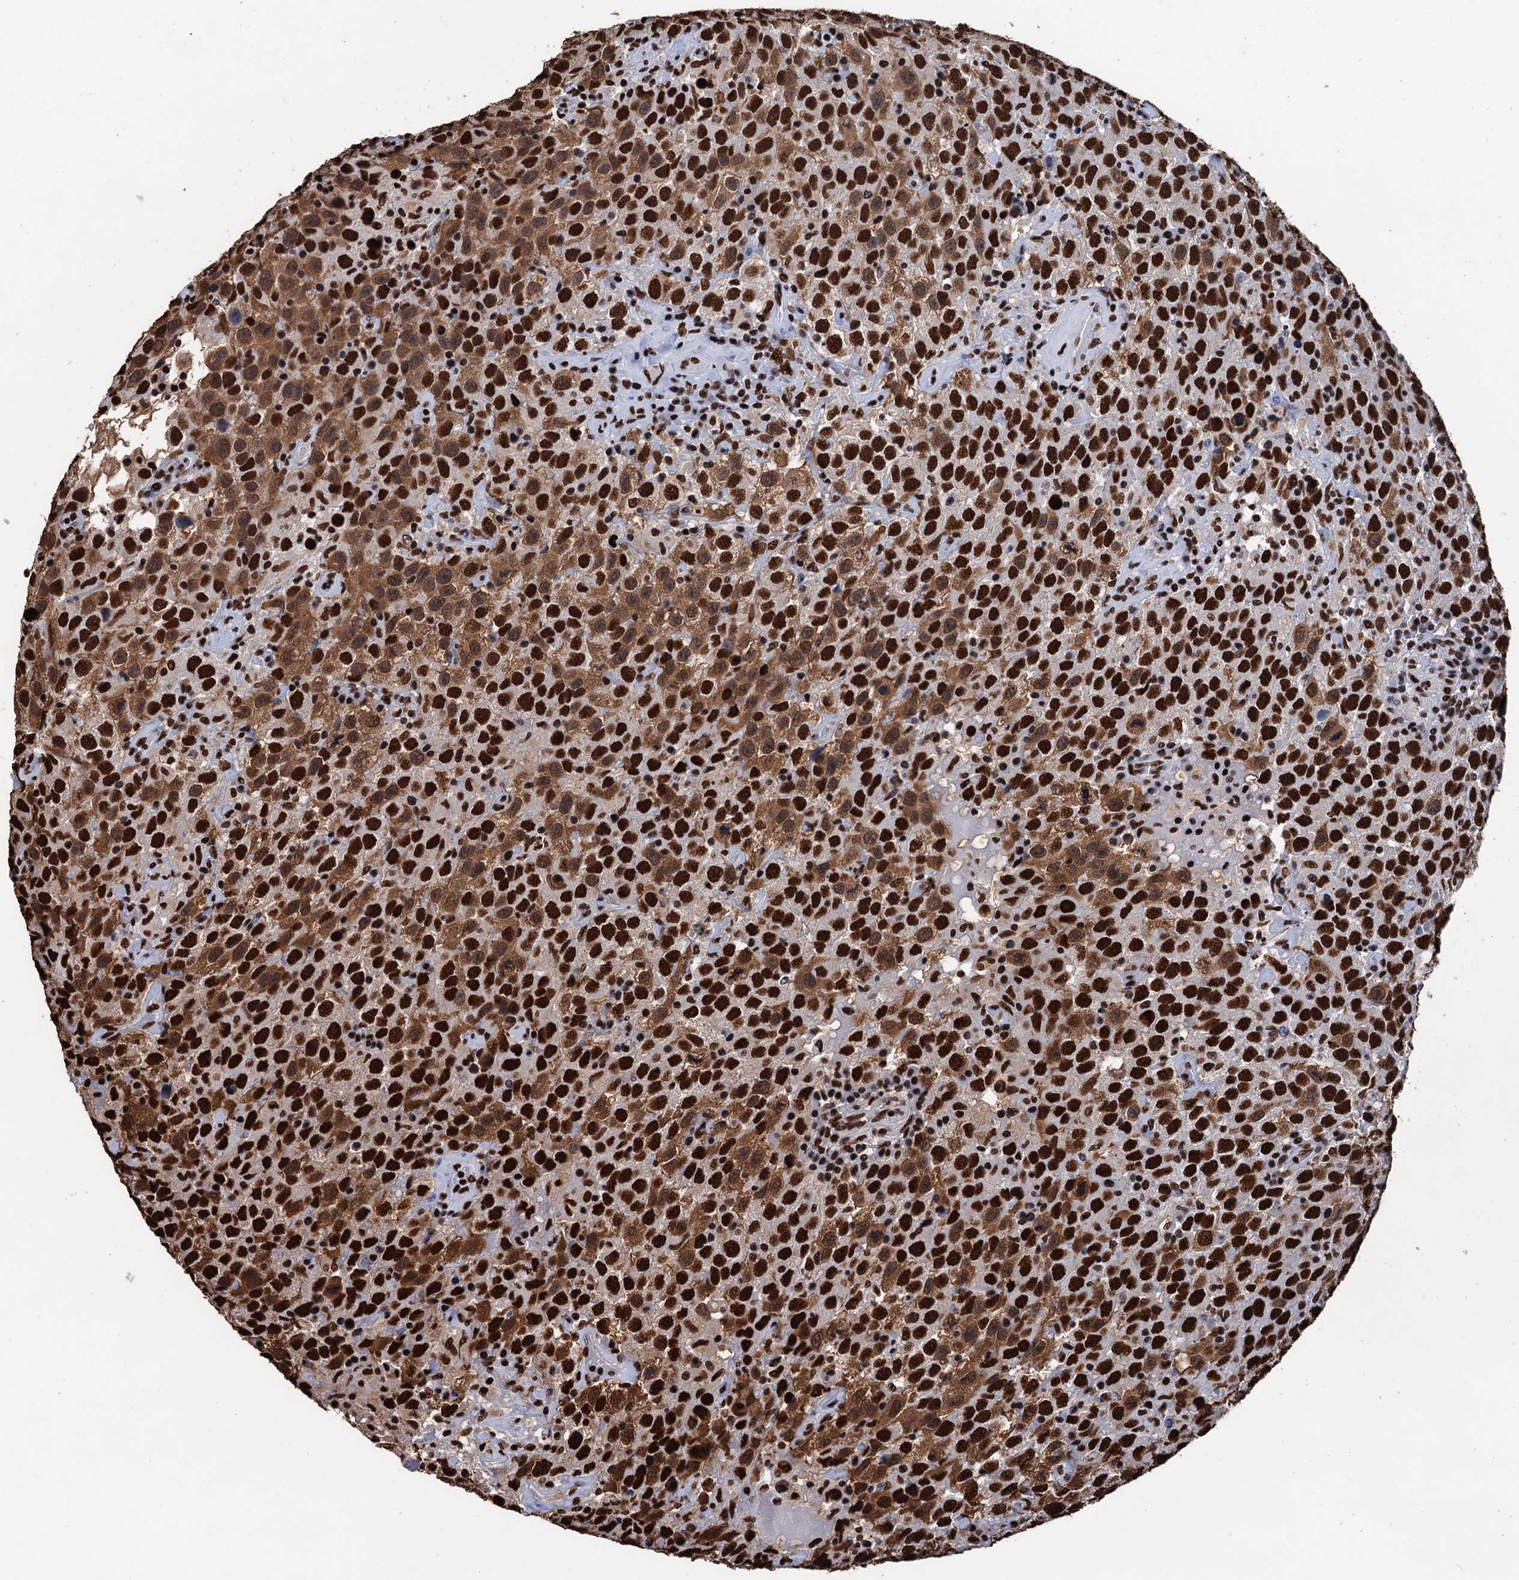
{"staining": {"intensity": "strong", "quantity": ">75%", "location": "cytoplasmic/membranous,nuclear"}, "tissue": "testis cancer", "cell_type": "Tumor cells", "image_type": "cancer", "snomed": [{"axis": "morphology", "description": "Seminoma, NOS"}, {"axis": "topography", "description": "Testis"}], "caption": "Strong cytoplasmic/membranous and nuclear protein expression is present in approximately >75% of tumor cells in seminoma (testis).", "gene": "UBA2", "patient": {"sex": "male", "age": 41}}